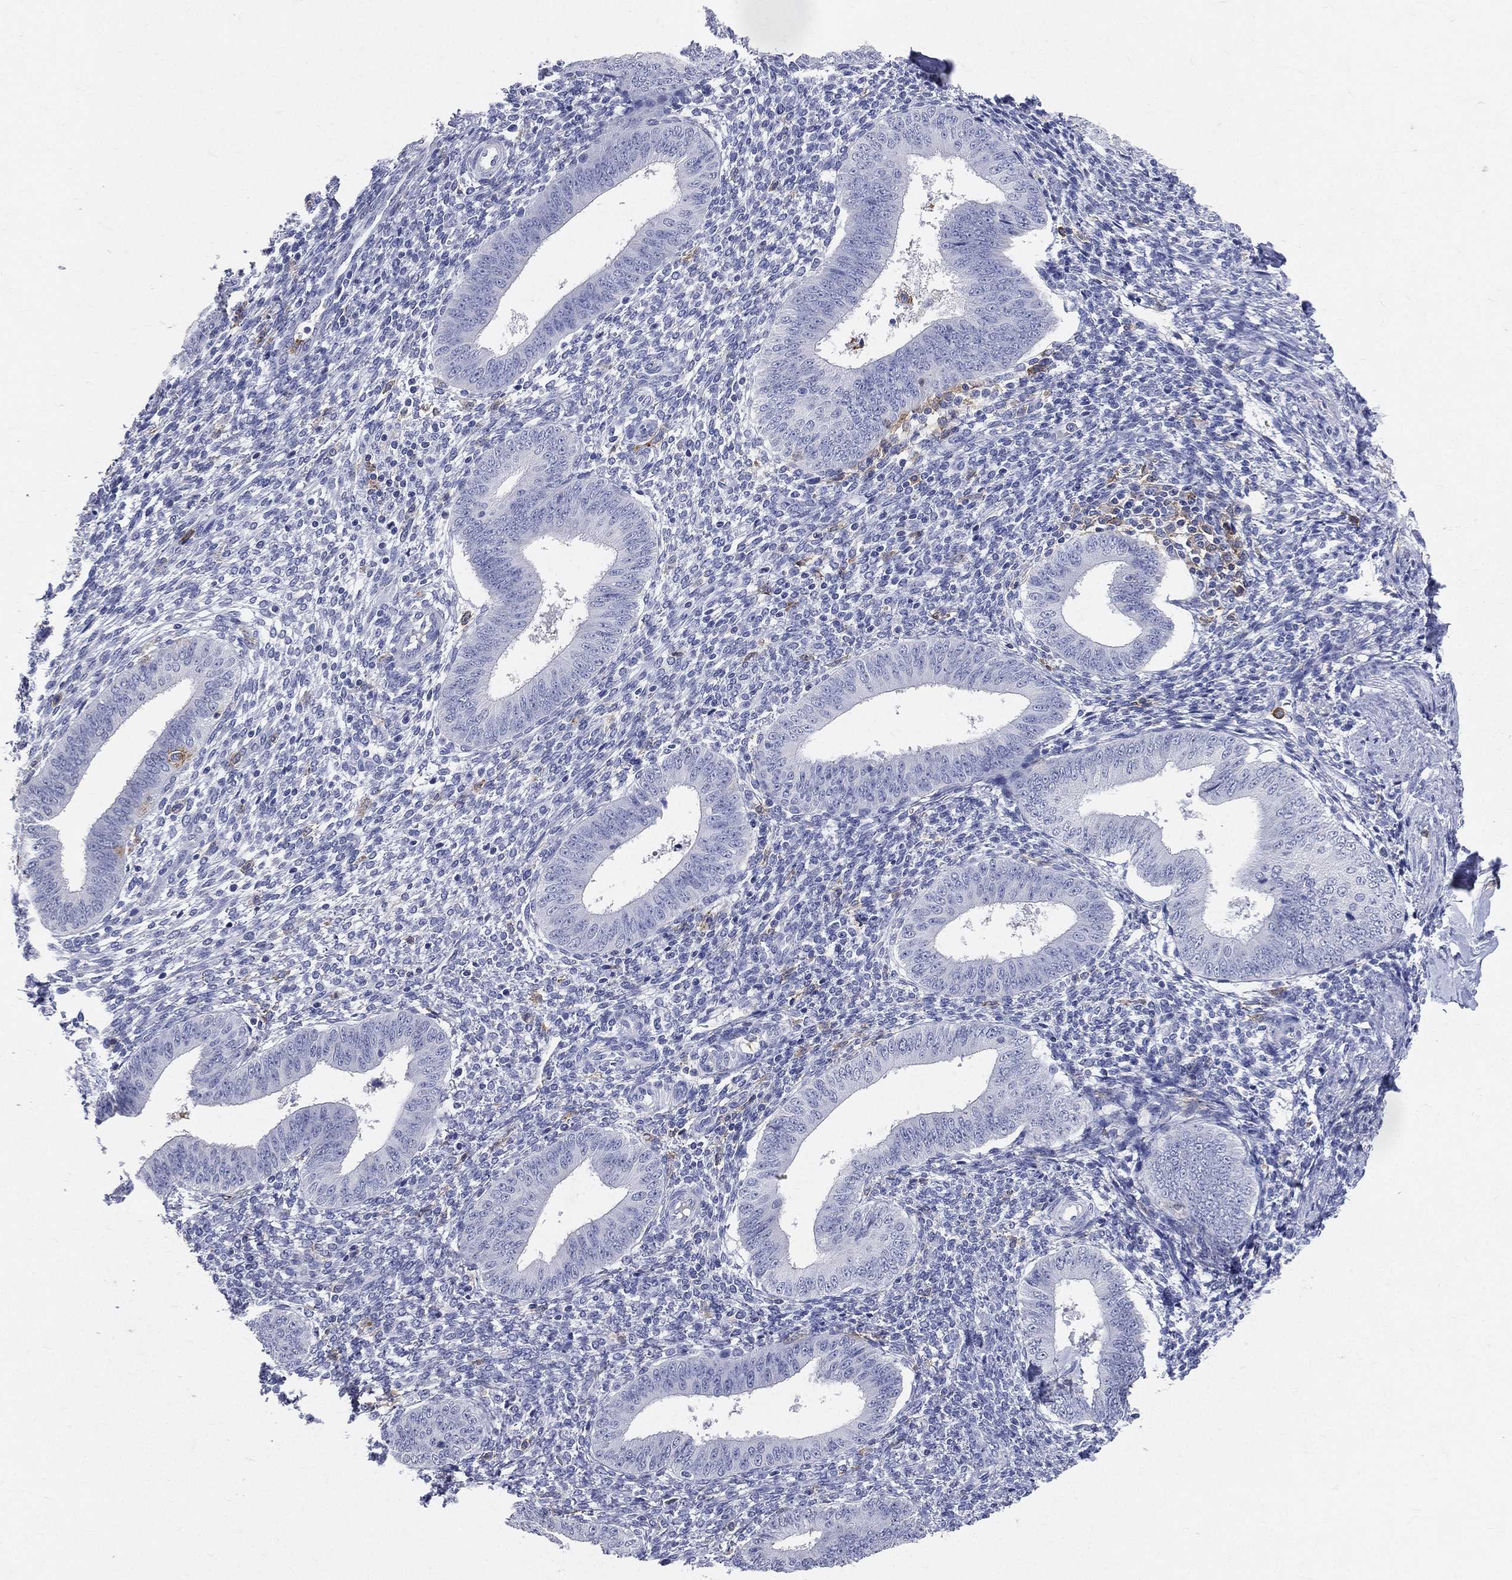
{"staining": {"intensity": "negative", "quantity": "none", "location": "none"}, "tissue": "endometrium", "cell_type": "Cells in endometrial stroma", "image_type": "normal", "snomed": [{"axis": "morphology", "description": "Normal tissue, NOS"}, {"axis": "topography", "description": "Endometrium"}], "caption": "Micrograph shows no significant protein expression in cells in endometrial stroma of normal endometrium.", "gene": "CD33", "patient": {"sex": "female", "age": 39}}